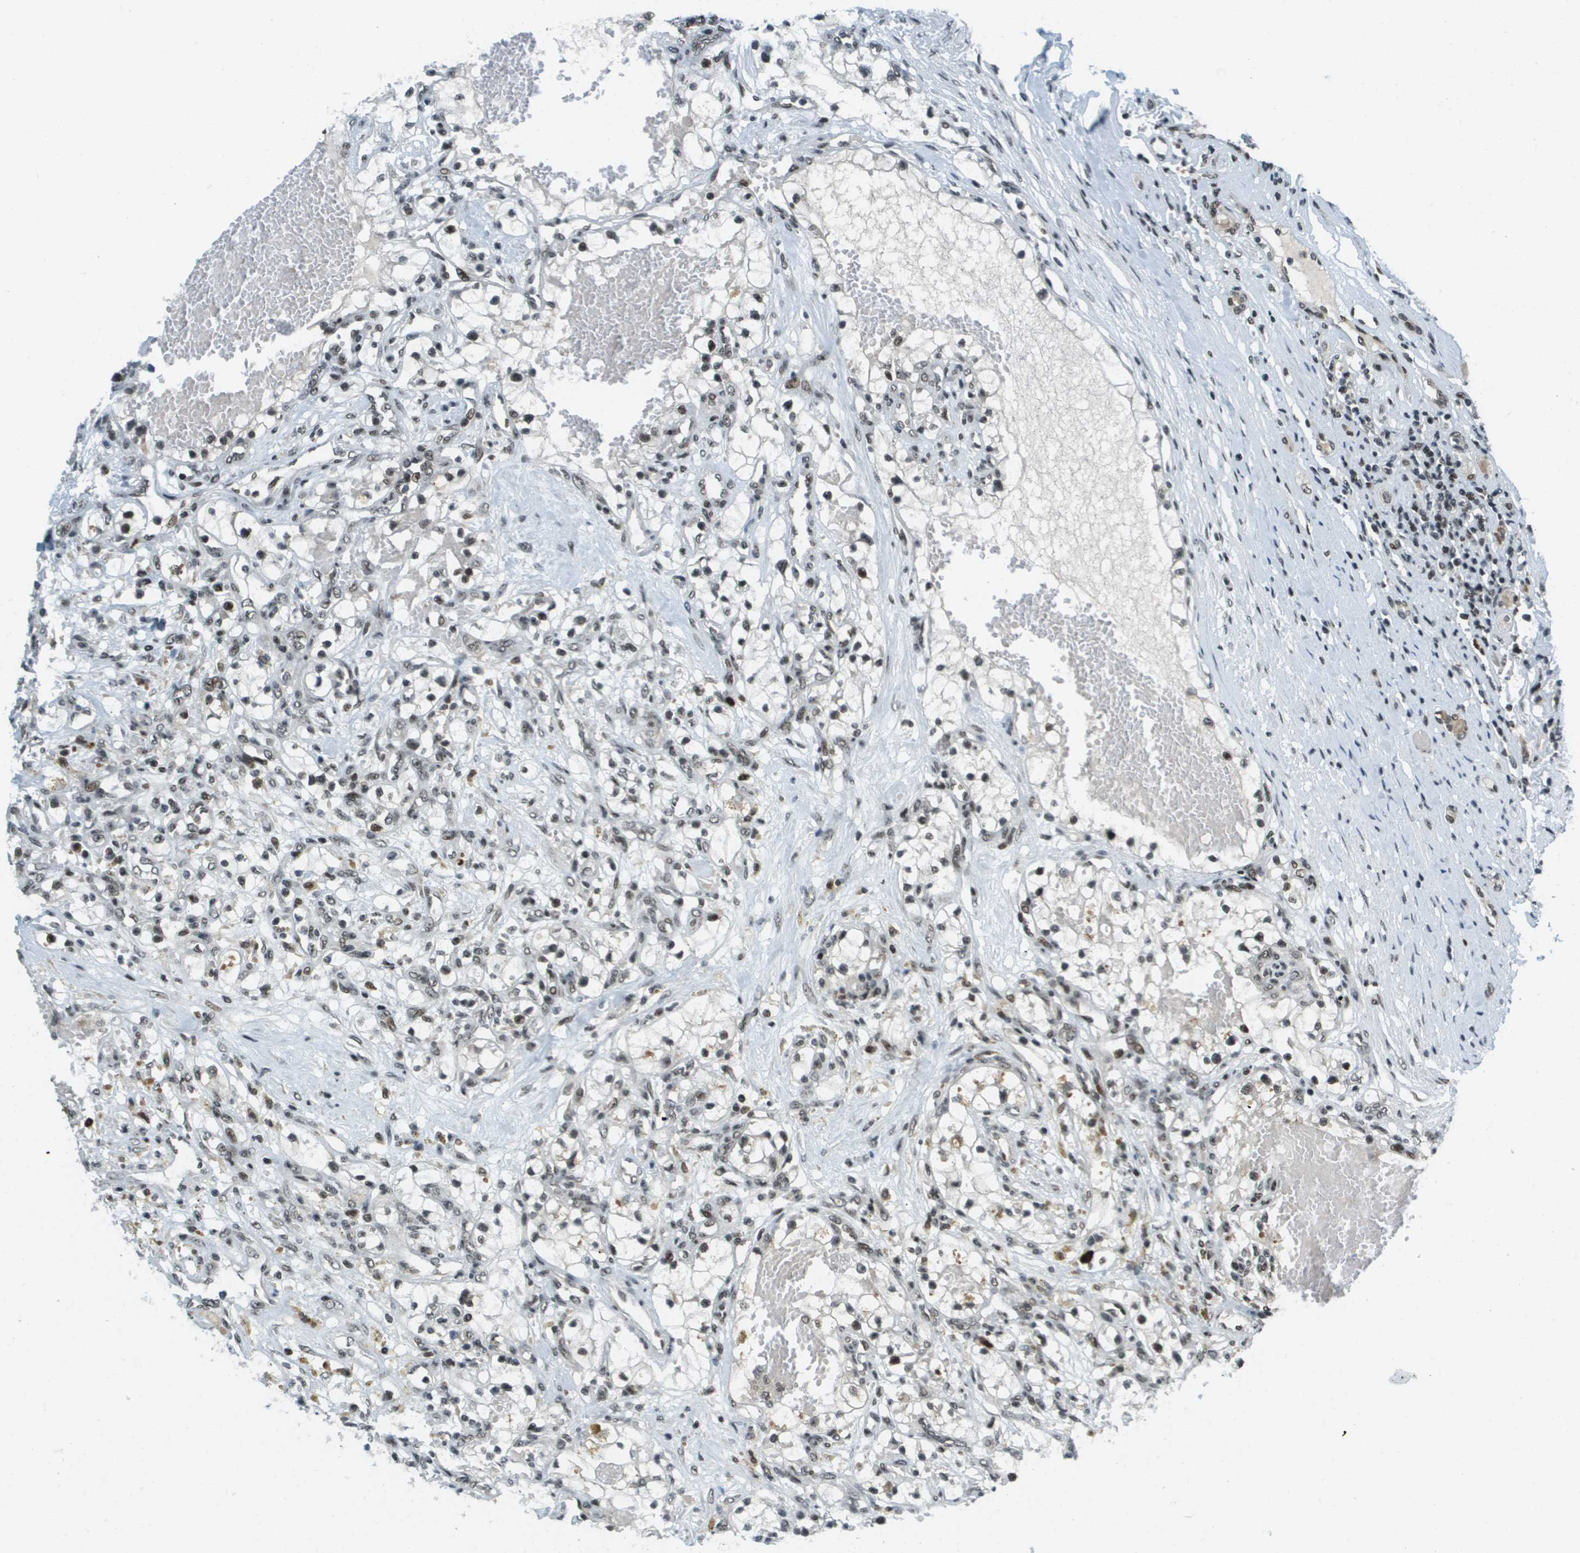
{"staining": {"intensity": "moderate", "quantity": "25%-75%", "location": "nuclear"}, "tissue": "renal cancer", "cell_type": "Tumor cells", "image_type": "cancer", "snomed": [{"axis": "morphology", "description": "Adenocarcinoma, NOS"}, {"axis": "topography", "description": "Kidney"}], "caption": "Moderate nuclear positivity is identified in about 25%-75% of tumor cells in renal adenocarcinoma.", "gene": "IRF7", "patient": {"sex": "male", "age": 68}}